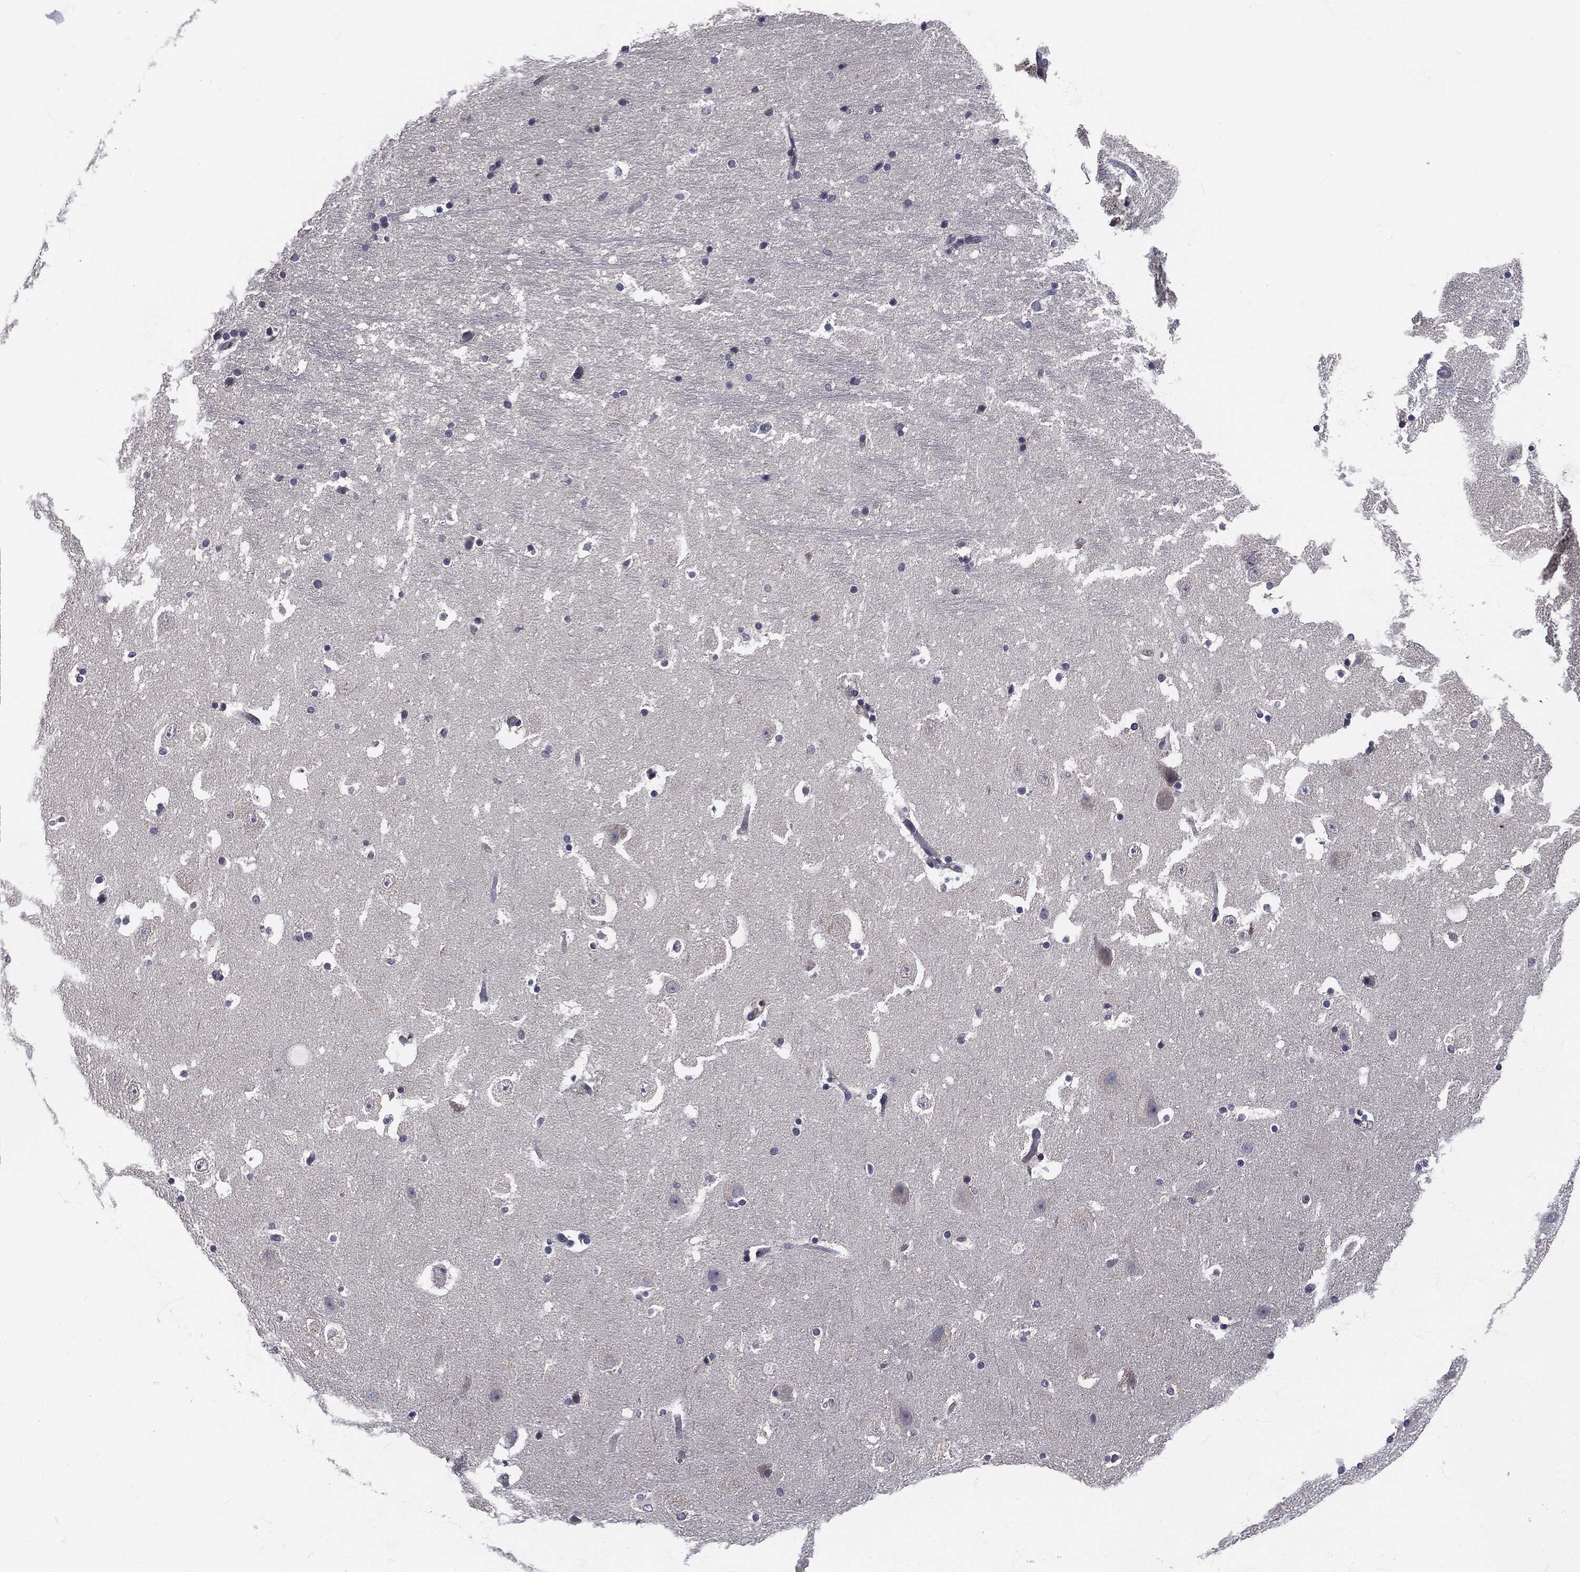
{"staining": {"intensity": "negative", "quantity": "none", "location": "none"}, "tissue": "hippocampus", "cell_type": "Glial cells", "image_type": "normal", "snomed": [{"axis": "morphology", "description": "Normal tissue, NOS"}, {"axis": "topography", "description": "Hippocampus"}], "caption": "The micrograph exhibits no staining of glial cells in normal hippocampus. The staining was performed using DAB (3,3'-diaminobenzidine) to visualize the protein expression in brown, while the nuclei were stained in blue with hematoxylin (Magnification: 20x).", "gene": "SIGLEC9", "patient": {"sex": "male", "age": 51}}